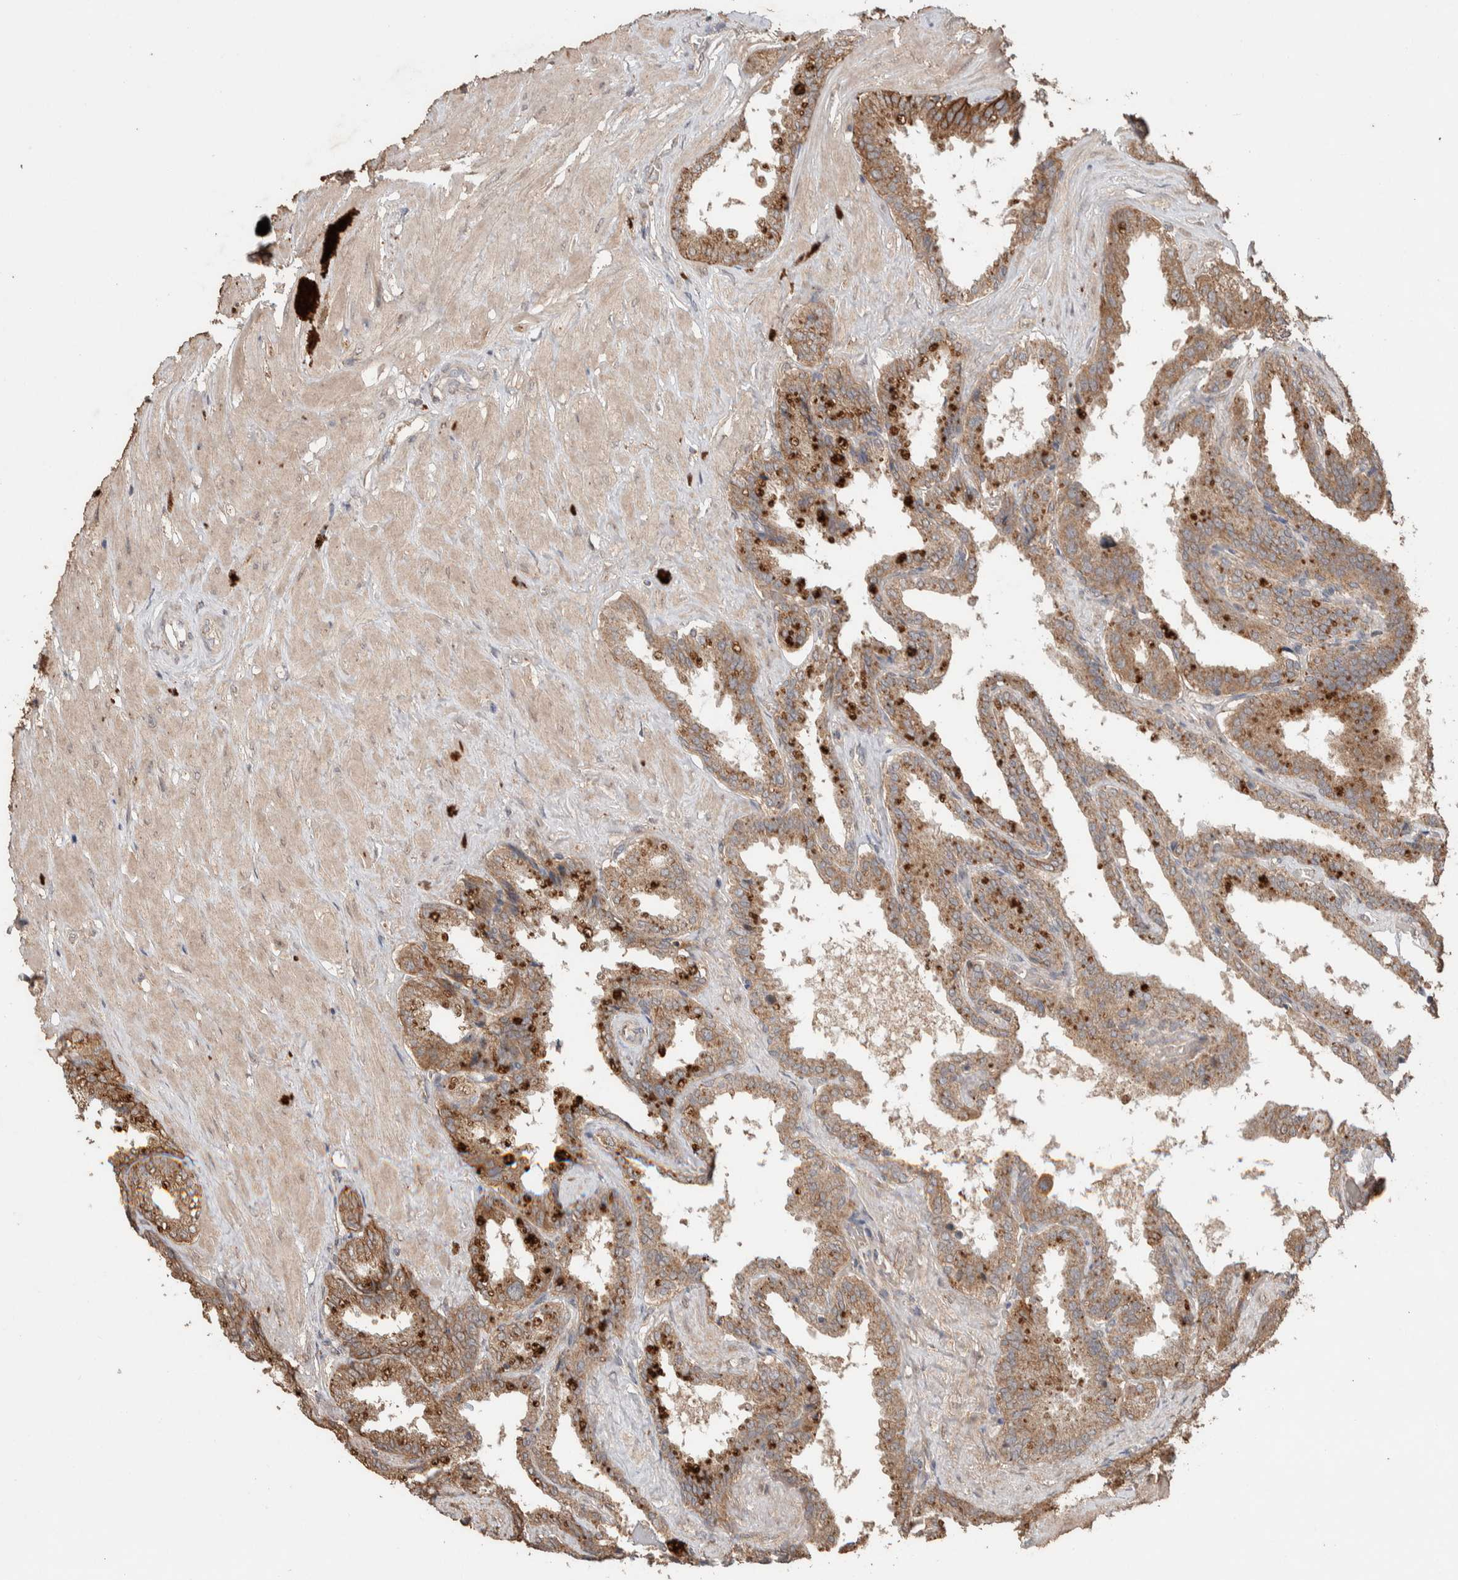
{"staining": {"intensity": "moderate", "quantity": "25%-75%", "location": "cytoplasmic/membranous"}, "tissue": "seminal vesicle", "cell_type": "Glandular cells", "image_type": "normal", "snomed": [{"axis": "morphology", "description": "Normal tissue, NOS"}, {"axis": "topography", "description": "Seminal veicle"}], "caption": "A photomicrograph showing moderate cytoplasmic/membranous expression in about 25%-75% of glandular cells in normal seminal vesicle, as visualized by brown immunohistochemical staining.", "gene": "KCNJ5", "patient": {"sex": "male", "age": 46}}